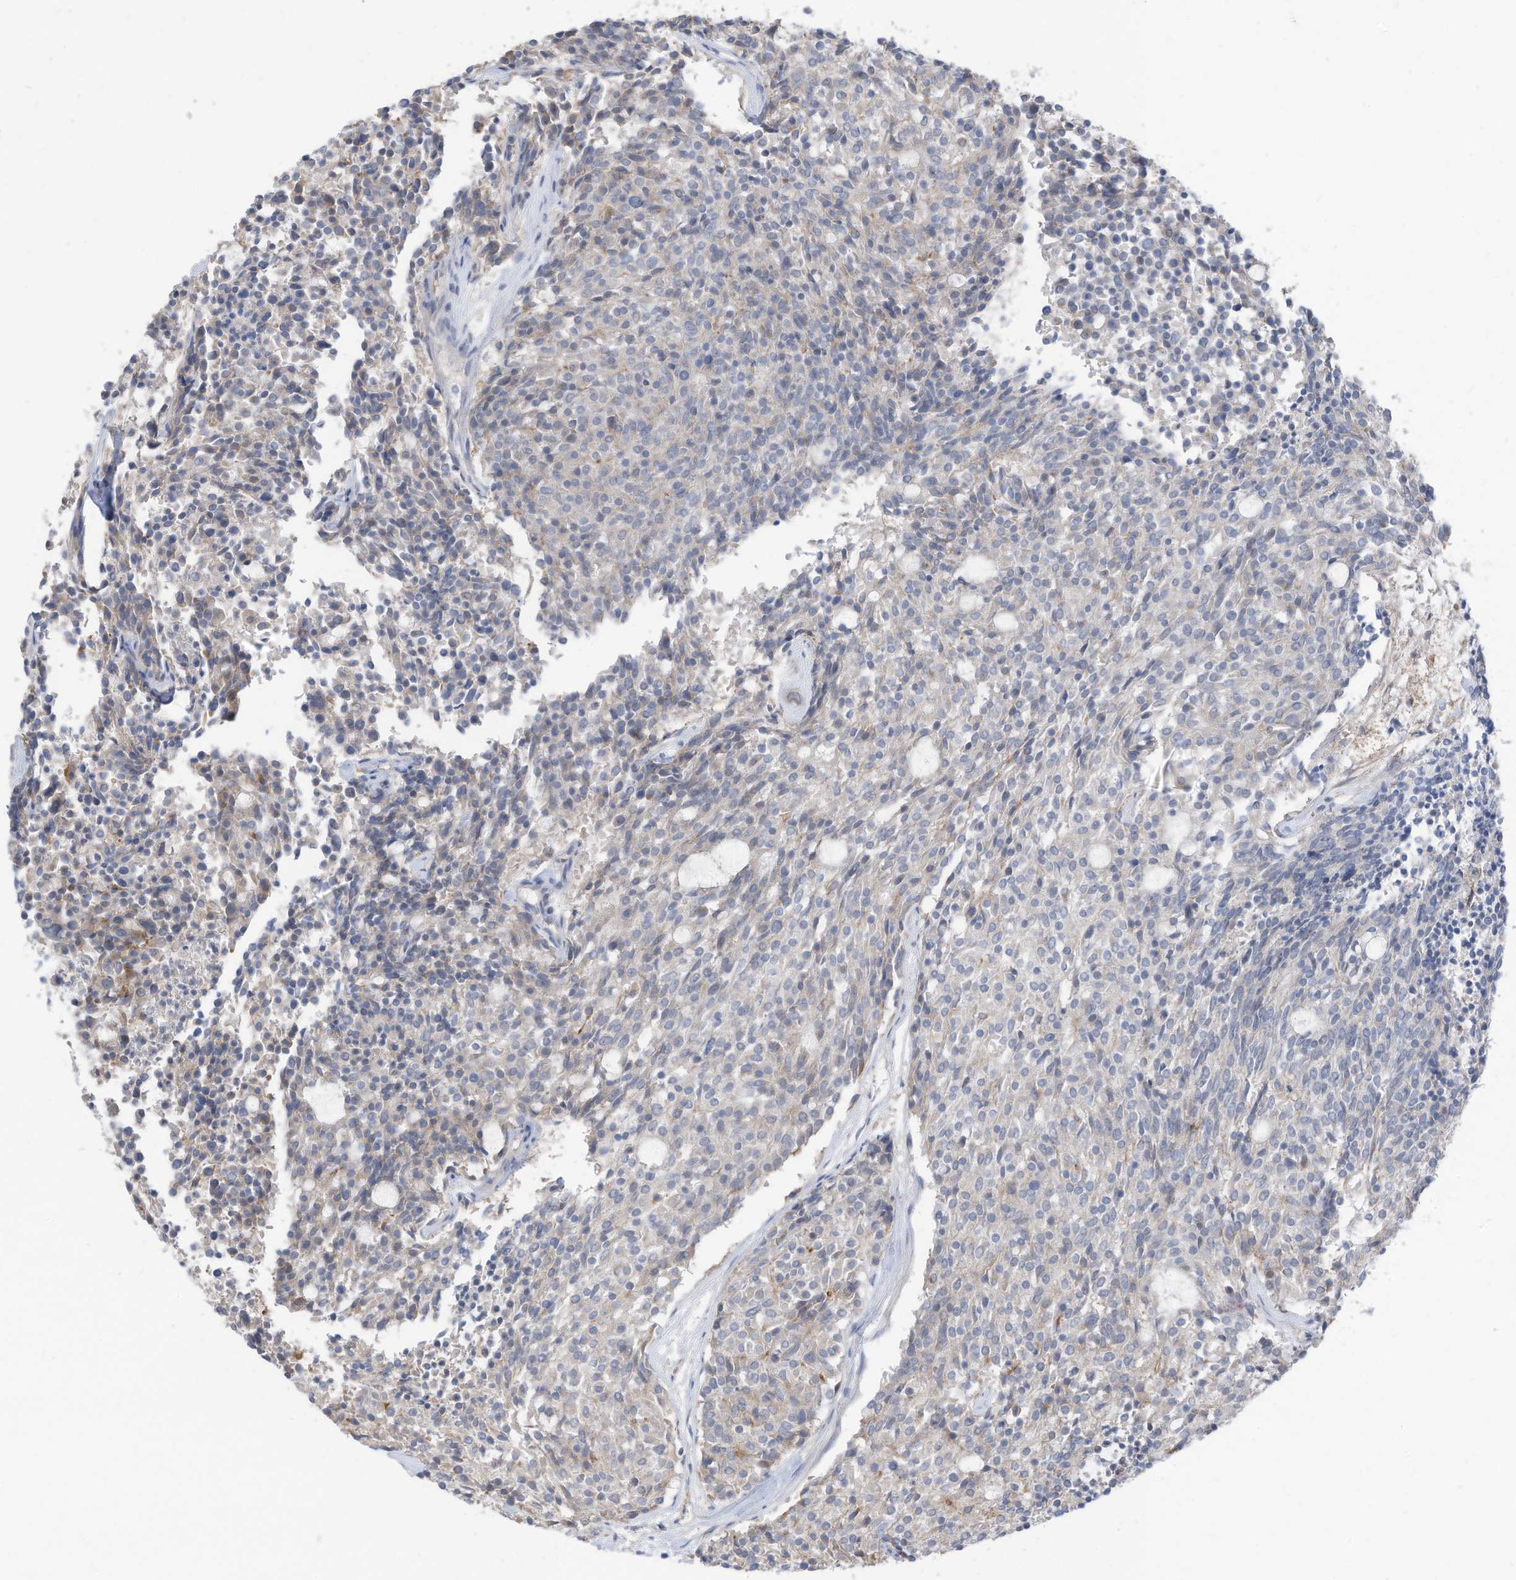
{"staining": {"intensity": "negative", "quantity": "none", "location": "none"}, "tissue": "carcinoid", "cell_type": "Tumor cells", "image_type": "cancer", "snomed": [{"axis": "morphology", "description": "Carcinoid, malignant, NOS"}, {"axis": "topography", "description": "Pancreas"}], "caption": "Micrograph shows no protein expression in tumor cells of carcinoid tissue.", "gene": "SLC1A5", "patient": {"sex": "female", "age": 54}}